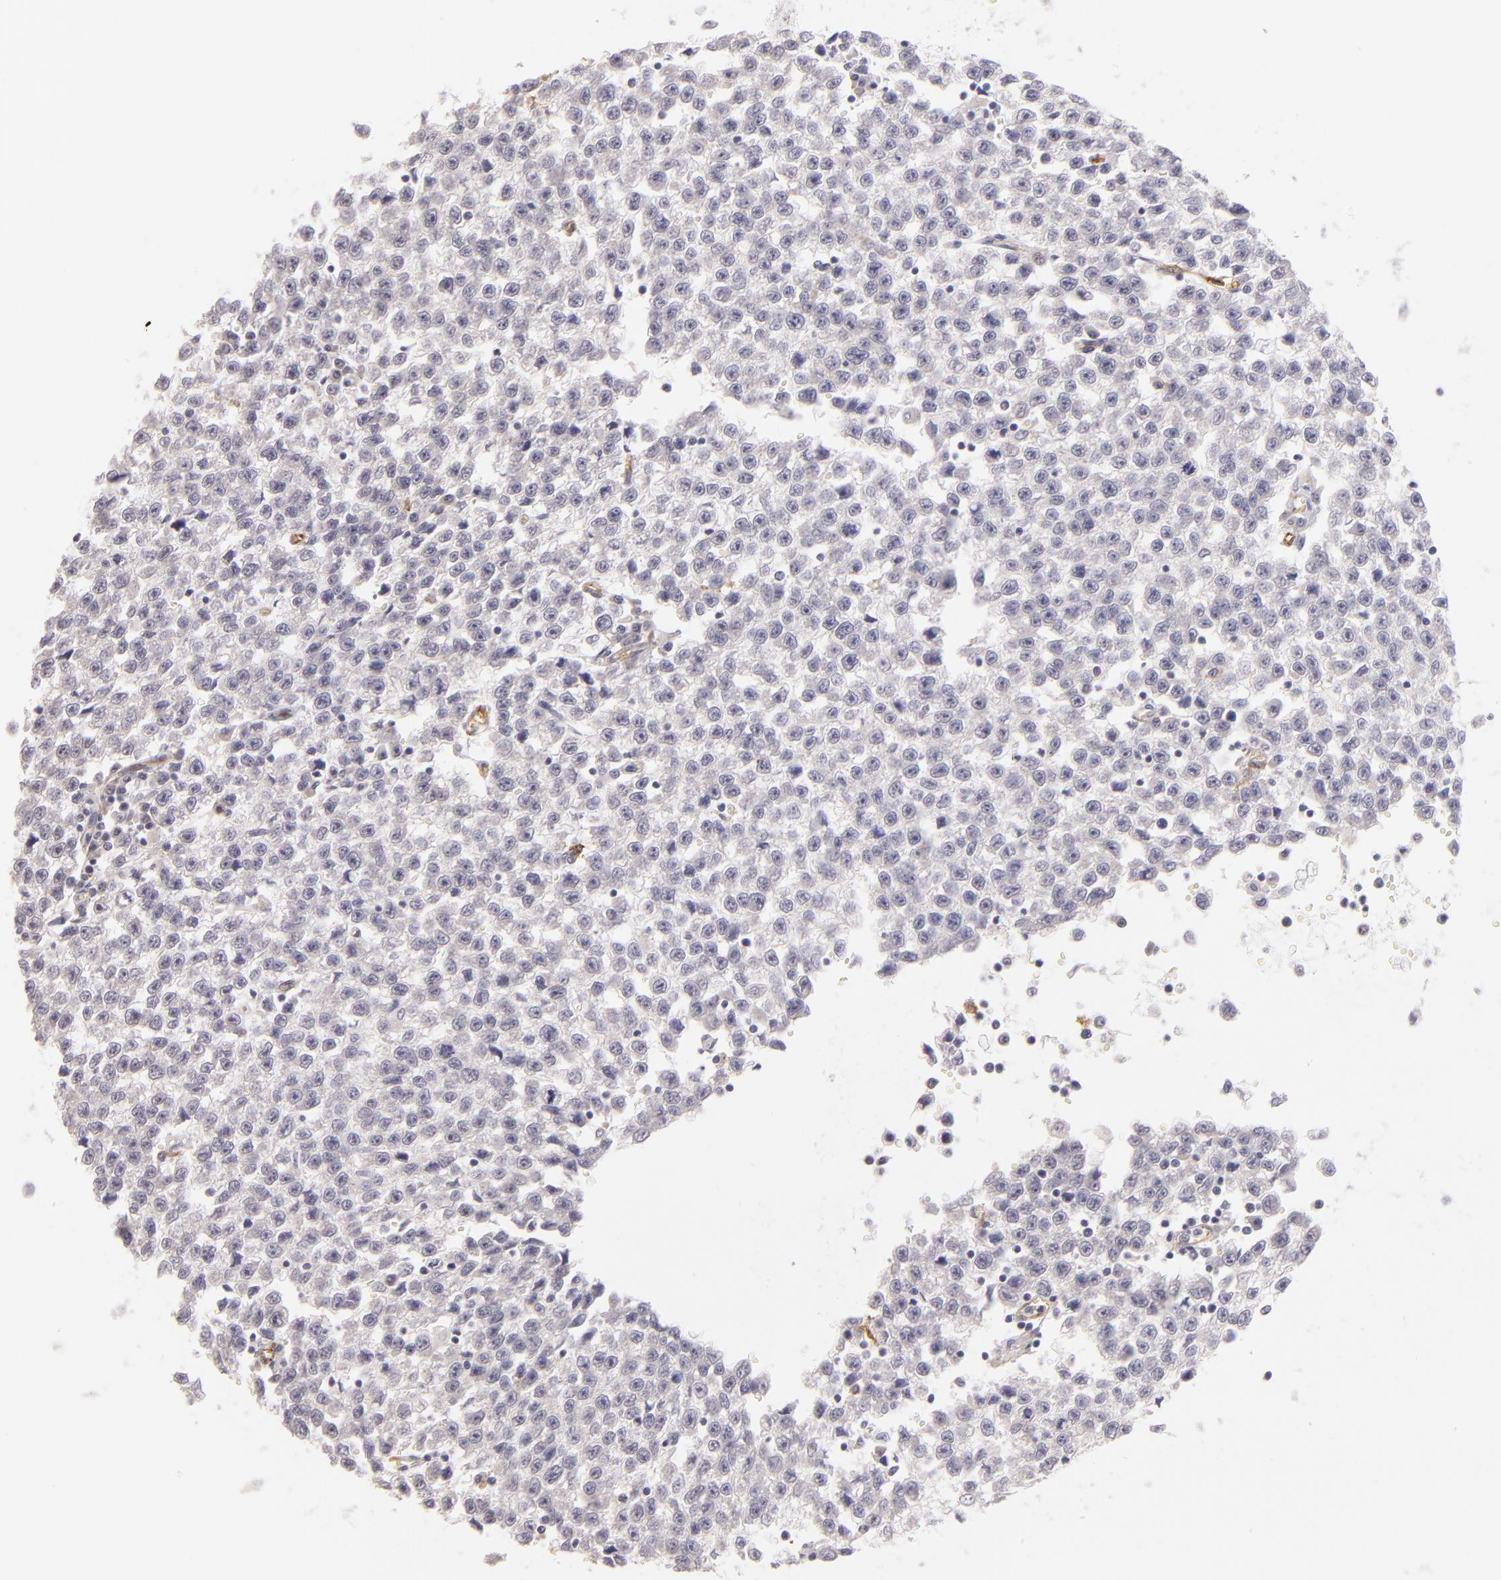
{"staining": {"intensity": "negative", "quantity": "none", "location": "none"}, "tissue": "testis cancer", "cell_type": "Tumor cells", "image_type": "cancer", "snomed": [{"axis": "morphology", "description": "Seminoma, NOS"}, {"axis": "topography", "description": "Testis"}], "caption": "The histopathology image reveals no significant positivity in tumor cells of testis cancer.", "gene": "THBD", "patient": {"sex": "male", "age": 35}}